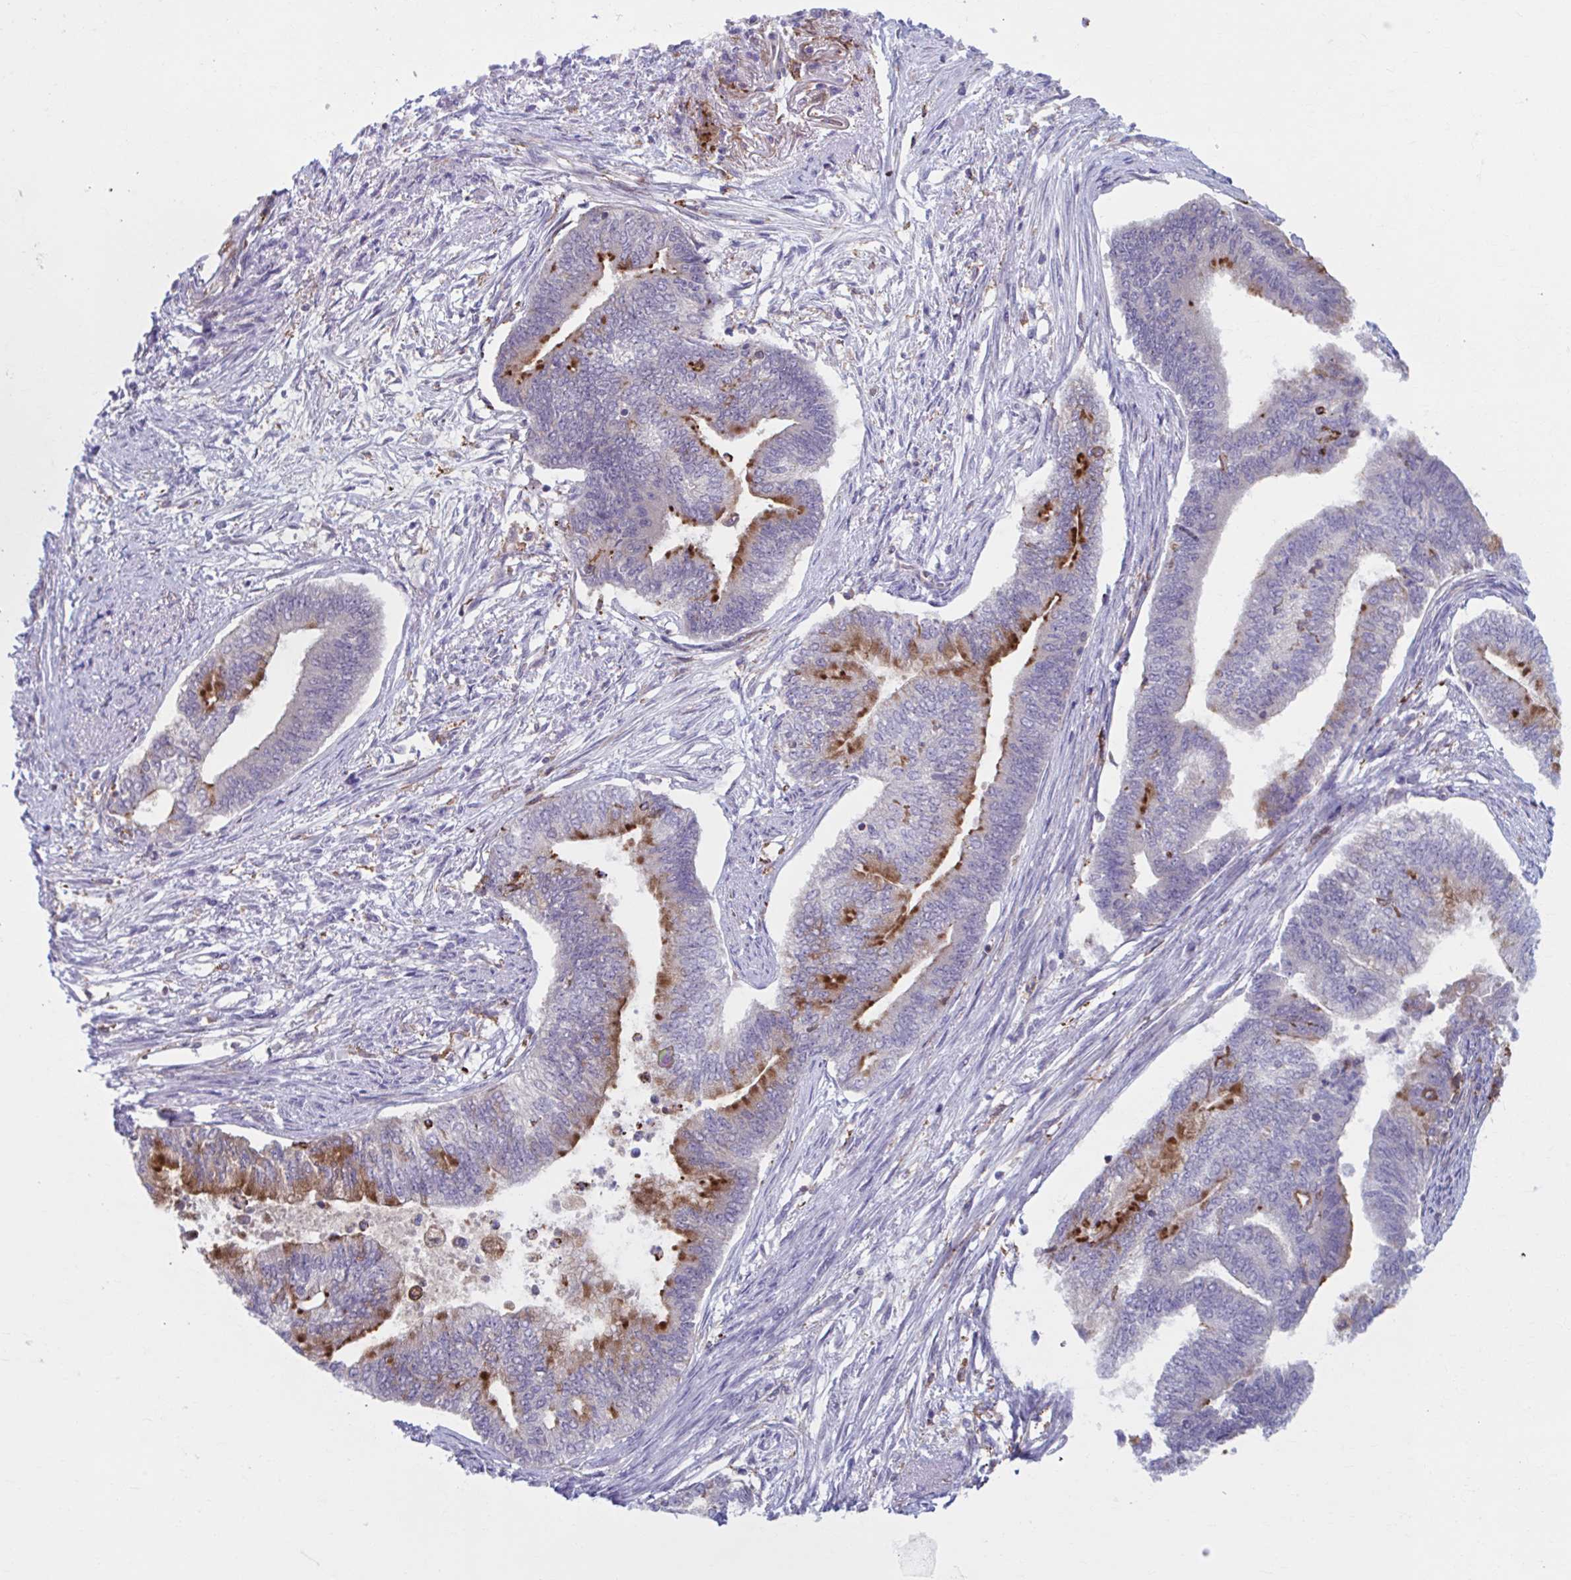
{"staining": {"intensity": "strong", "quantity": "<25%", "location": "cytoplasmic/membranous"}, "tissue": "endometrial cancer", "cell_type": "Tumor cells", "image_type": "cancer", "snomed": [{"axis": "morphology", "description": "Adenocarcinoma, NOS"}, {"axis": "topography", "description": "Endometrium"}], "caption": "Strong cytoplasmic/membranous protein positivity is present in approximately <25% of tumor cells in adenocarcinoma (endometrial). (DAB (3,3'-diaminobenzidine) = brown stain, brightfield microscopy at high magnification).", "gene": "ADAT3", "patient": {"sex": "female", "age": 65}}